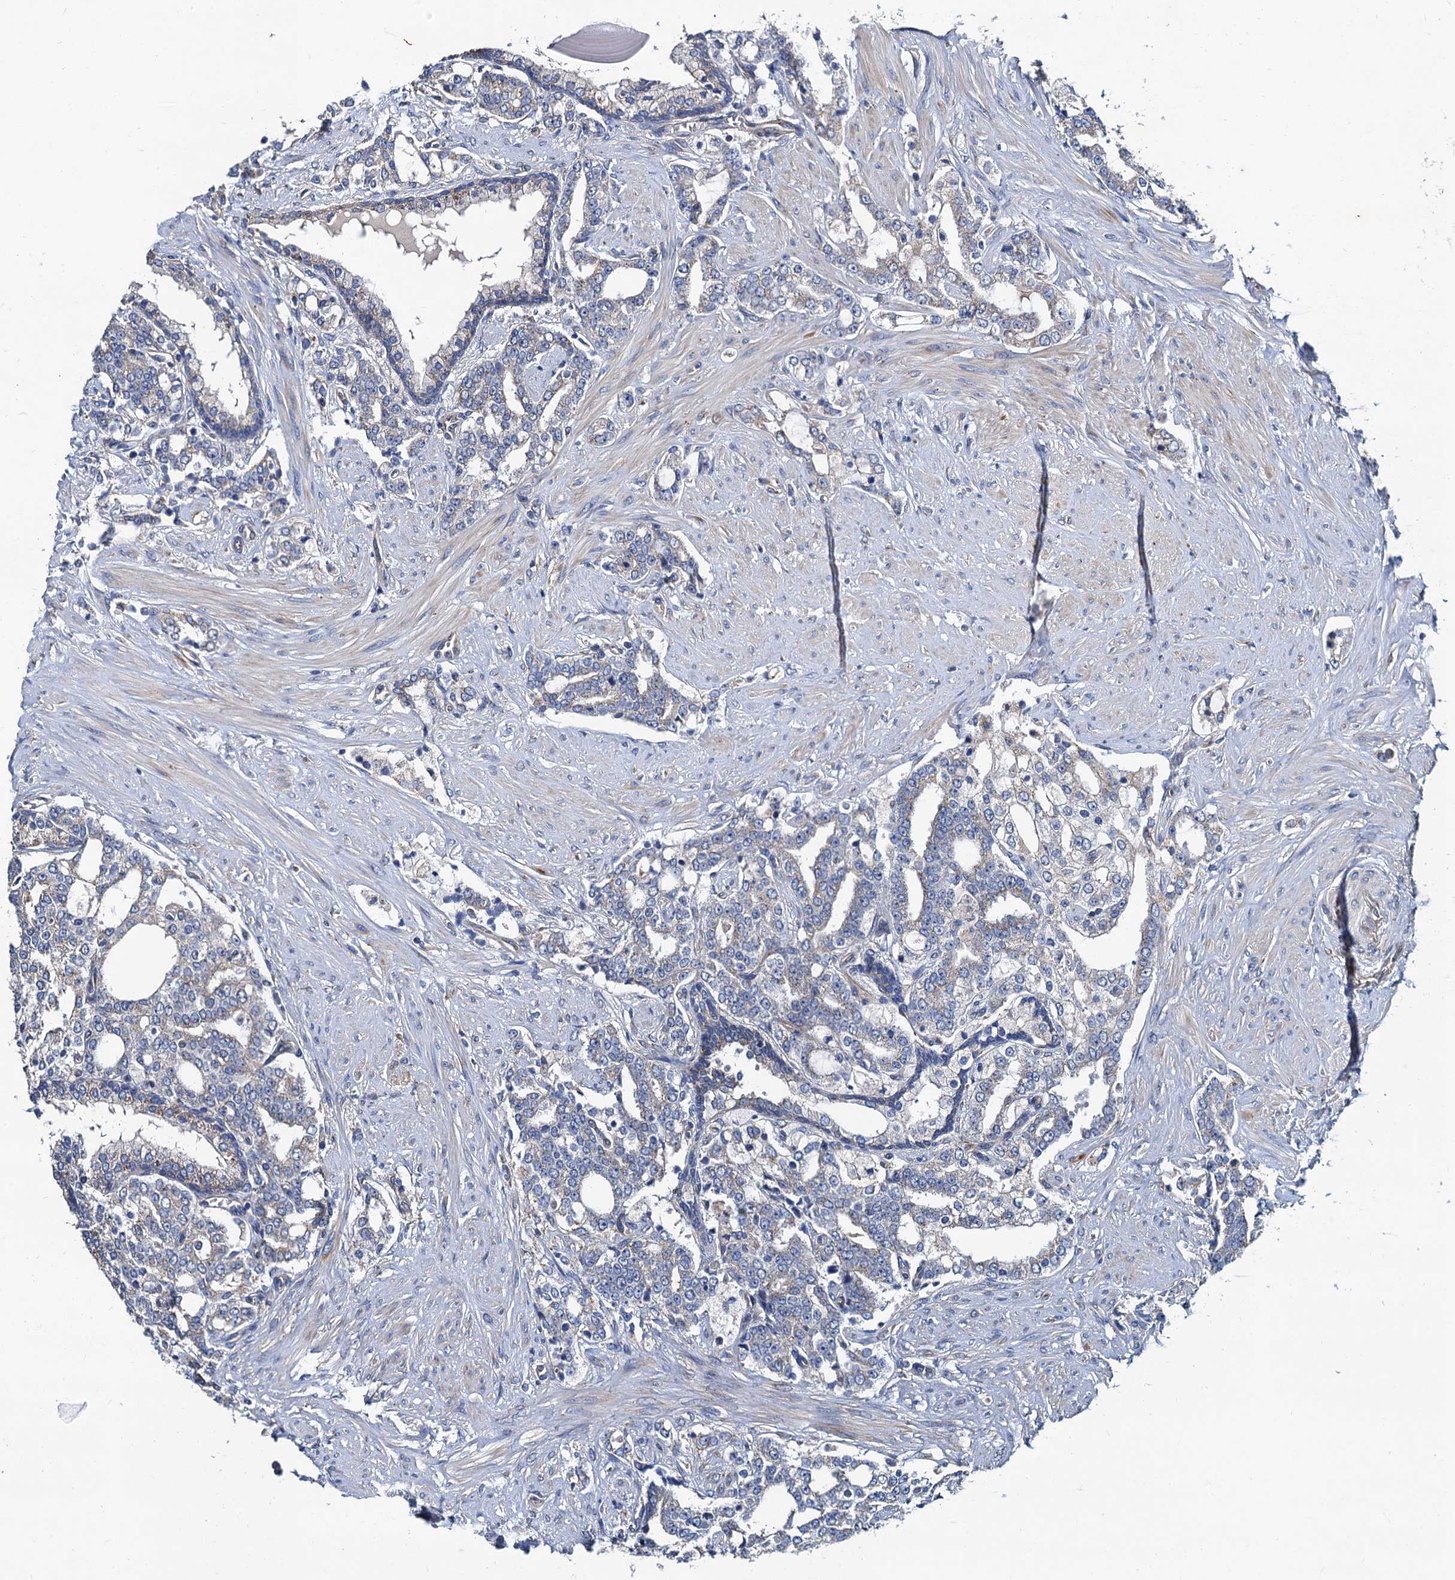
{"staining": {"intensity": "moderate", "quantity": "<25%", "location": "cytoplasmic/membranous"}, "tissue": "prostate cancer", "cell_type": "Tumor cells", "image_type": "cancer", "snomed": [{"axis": "morphology", "description": "Adenocarcinoma, High grade"}, {"axis": "topography", "description": "Prostate"}], "caption": "Immunohistochemical staining of human prostate cancer reveals moderate cytoplasmic/membranous protein expression in approximately <25% of tumor cells.", "gene": "NGRN", "patient": {"sex": "male", "age": 64}}